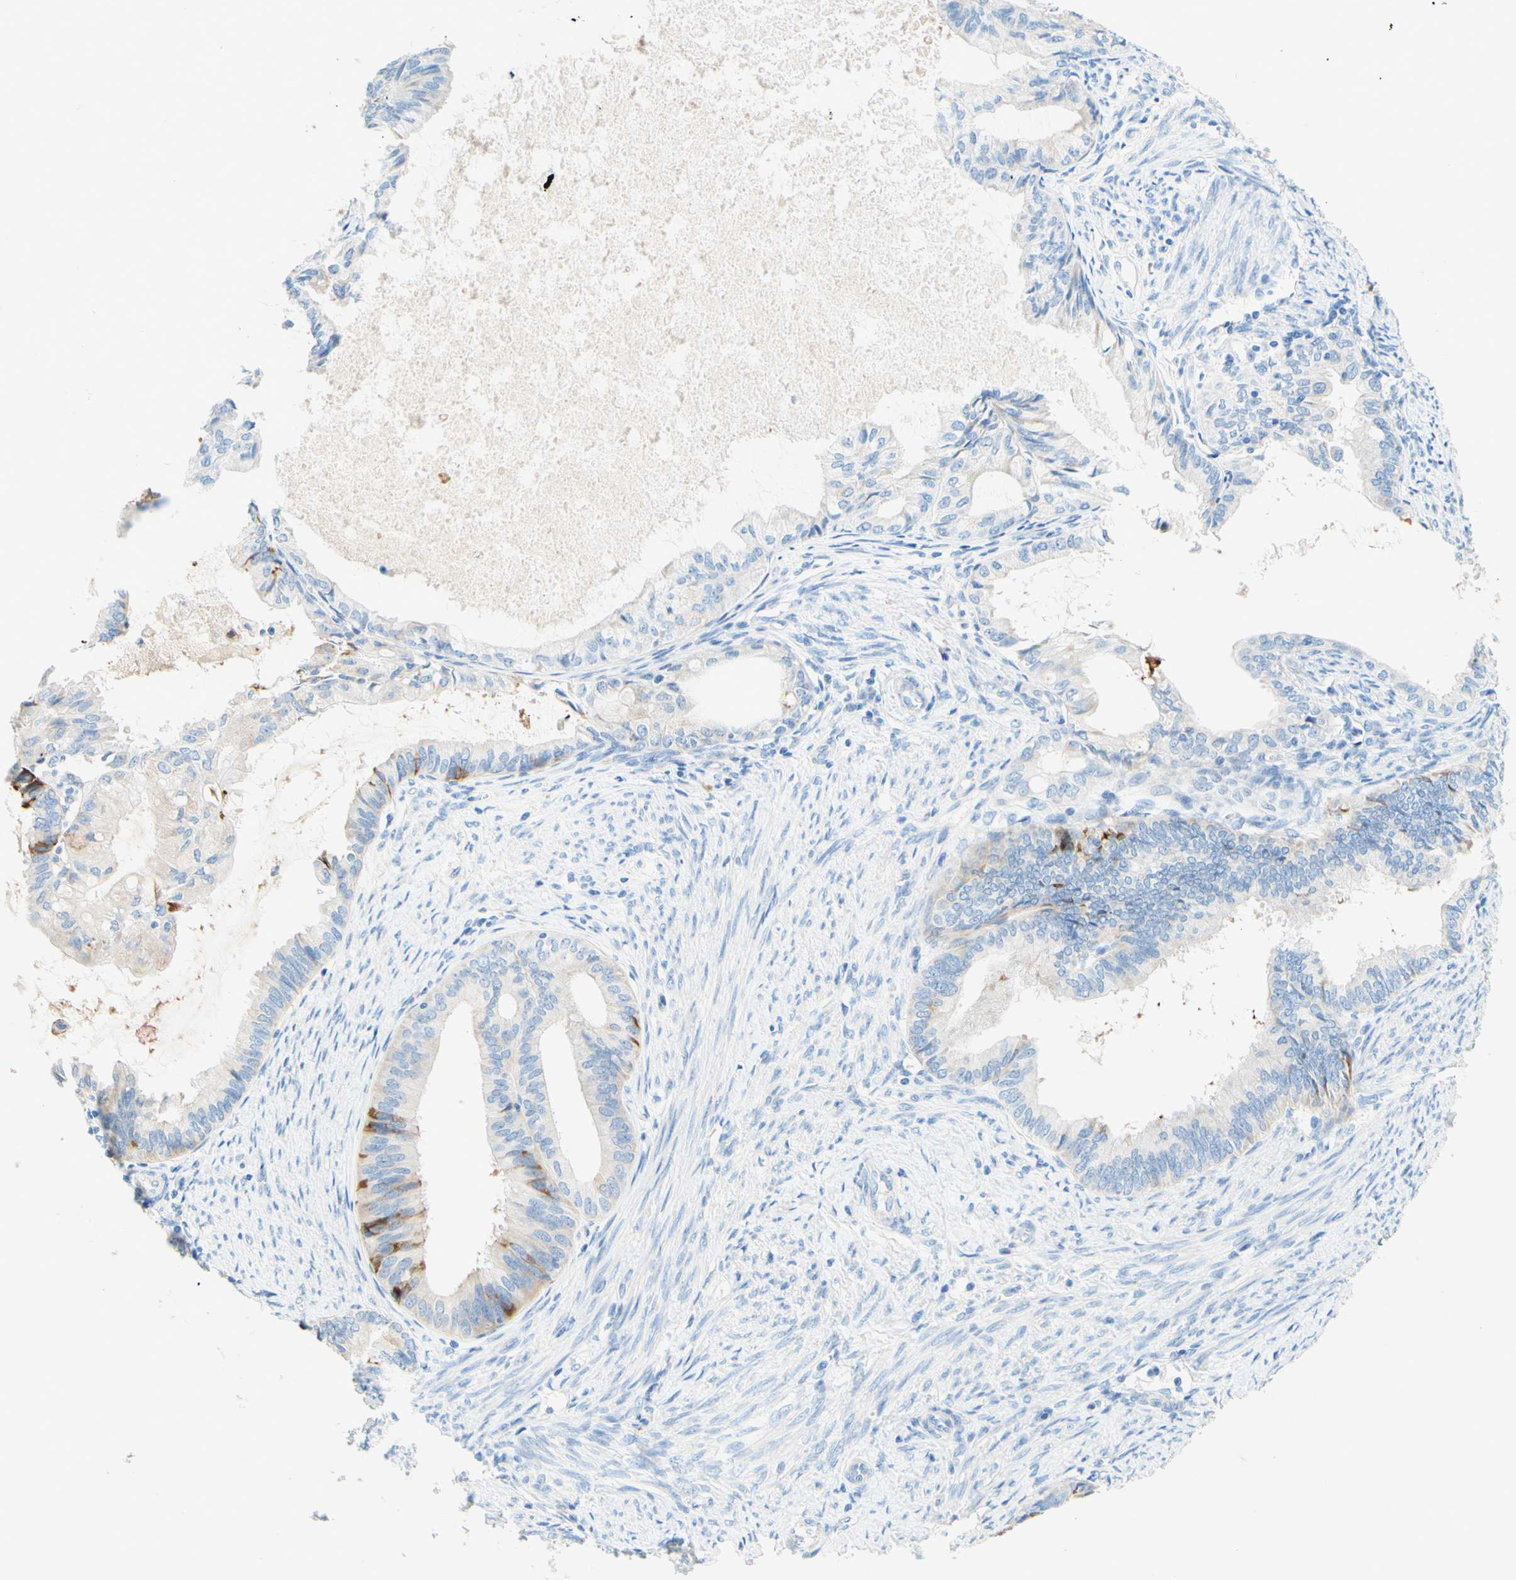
{"staining": {"intensity": "negative", "quantity": "none", "location": "none"}, "tissue": "endometrial cancer", "cell_type": "Tumor cells", "image_type": "cancer", "snomed": [{"axis": "morphology", "description": "Adenocarcinoma, NOS"}, {"axis": "topography", "description": "Endometrium"}], "caption": "DAB immunohistochemical staining of endometrial cancer exhibits no significant expression in tumor cells. (IHC, brightfield microscopy, high magnification).", "gene": "SLC46A1", "patient": {"sex": "female", "age": 86}}